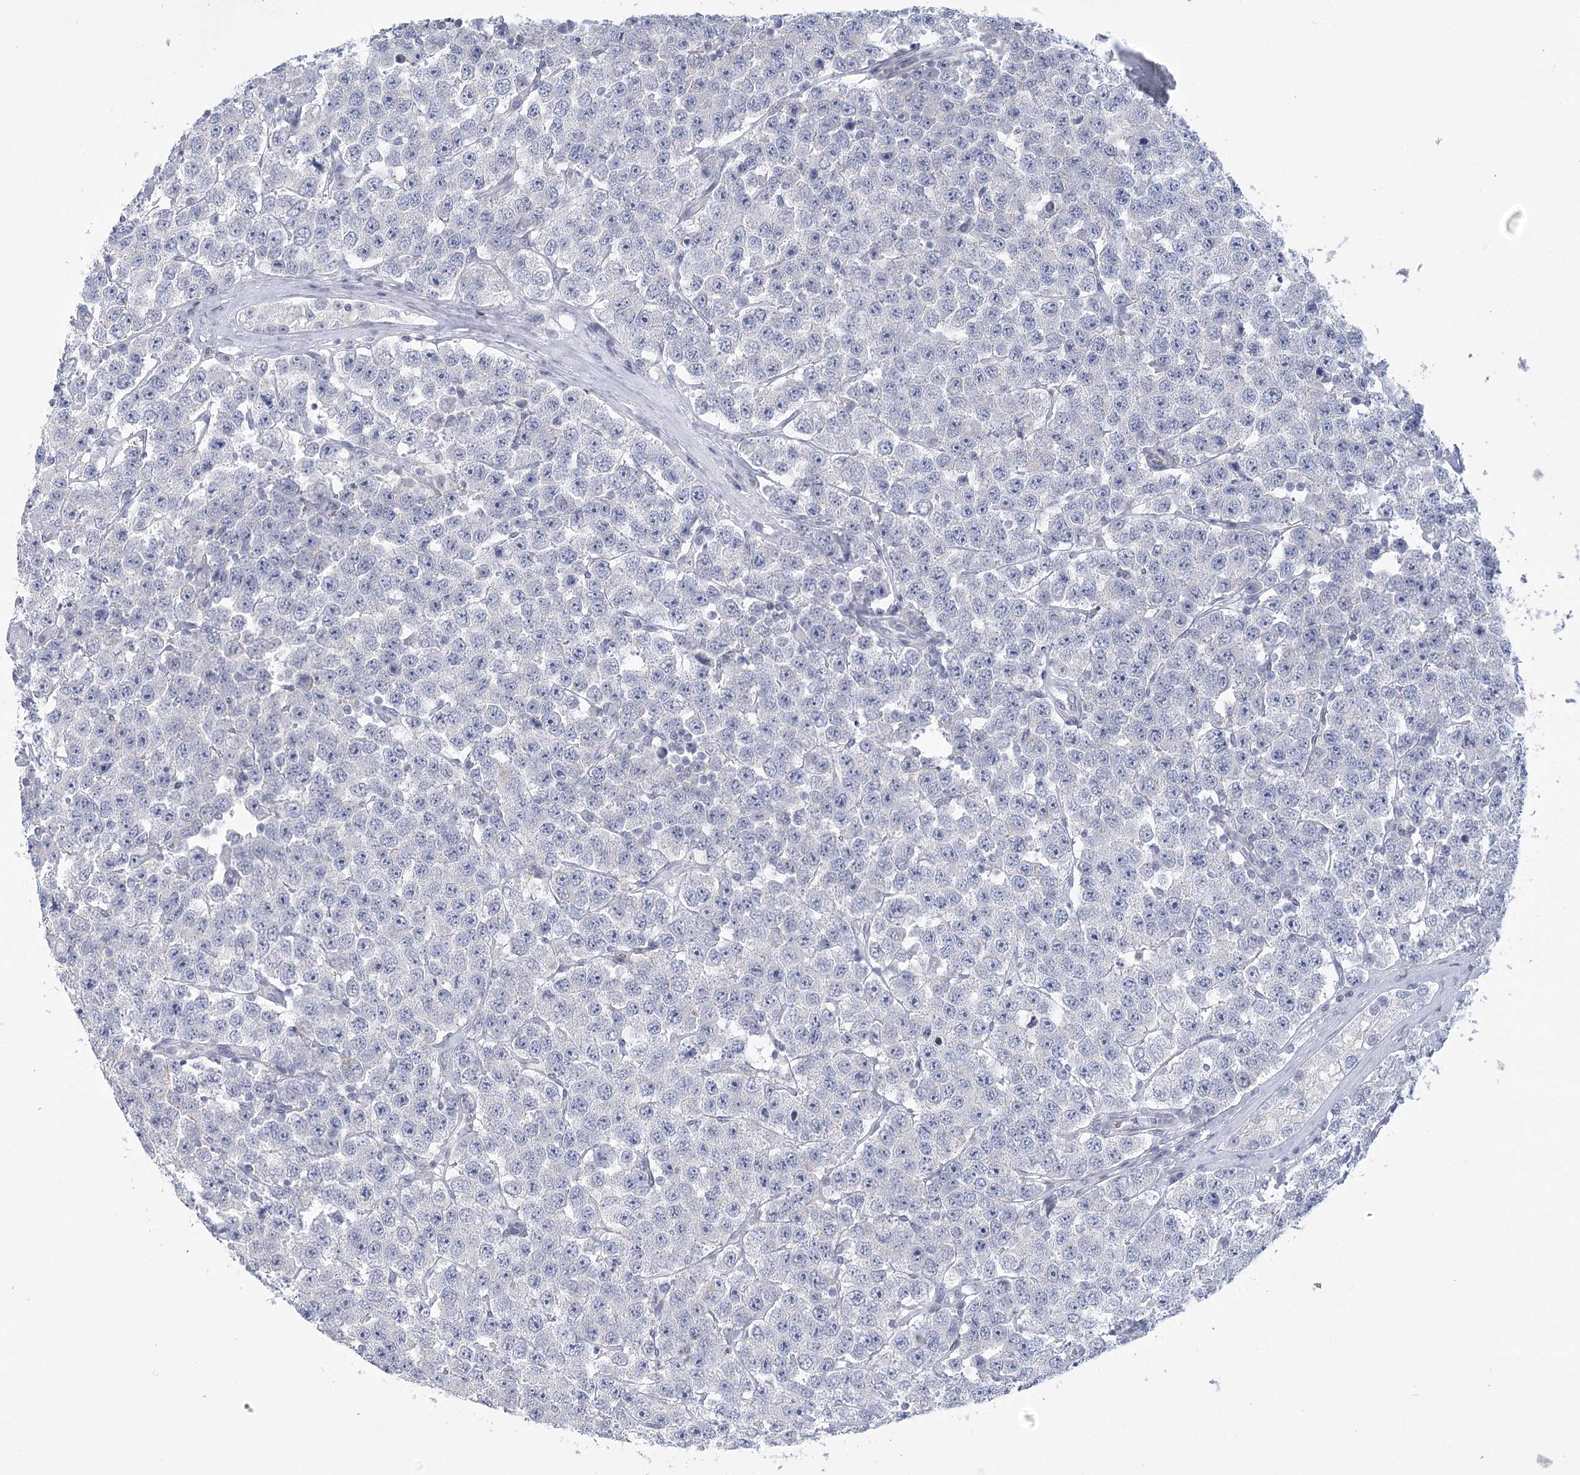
{"staining": {"intensity": "negative", "quantity": "none", "location": "none"}, "tissue": "testis cancer", "cell_type": "Tumor cells", "image_type": "cancer", "snomed": [{"axis": "morphology", "description": "Seminoma, NOS"}, {"axis": "topography", "description": "Testis"}], "caption": "Immunohistochemistry (IHC) photomicrograph of neoplastic tissue: human seminoma (testis) stained with DAB (3,3'-diaminobenzidine) reveals no significant protein positivity in tumor cells.", "gene": "FAM76B", "patient": {"sex": "male", "age": 28}}